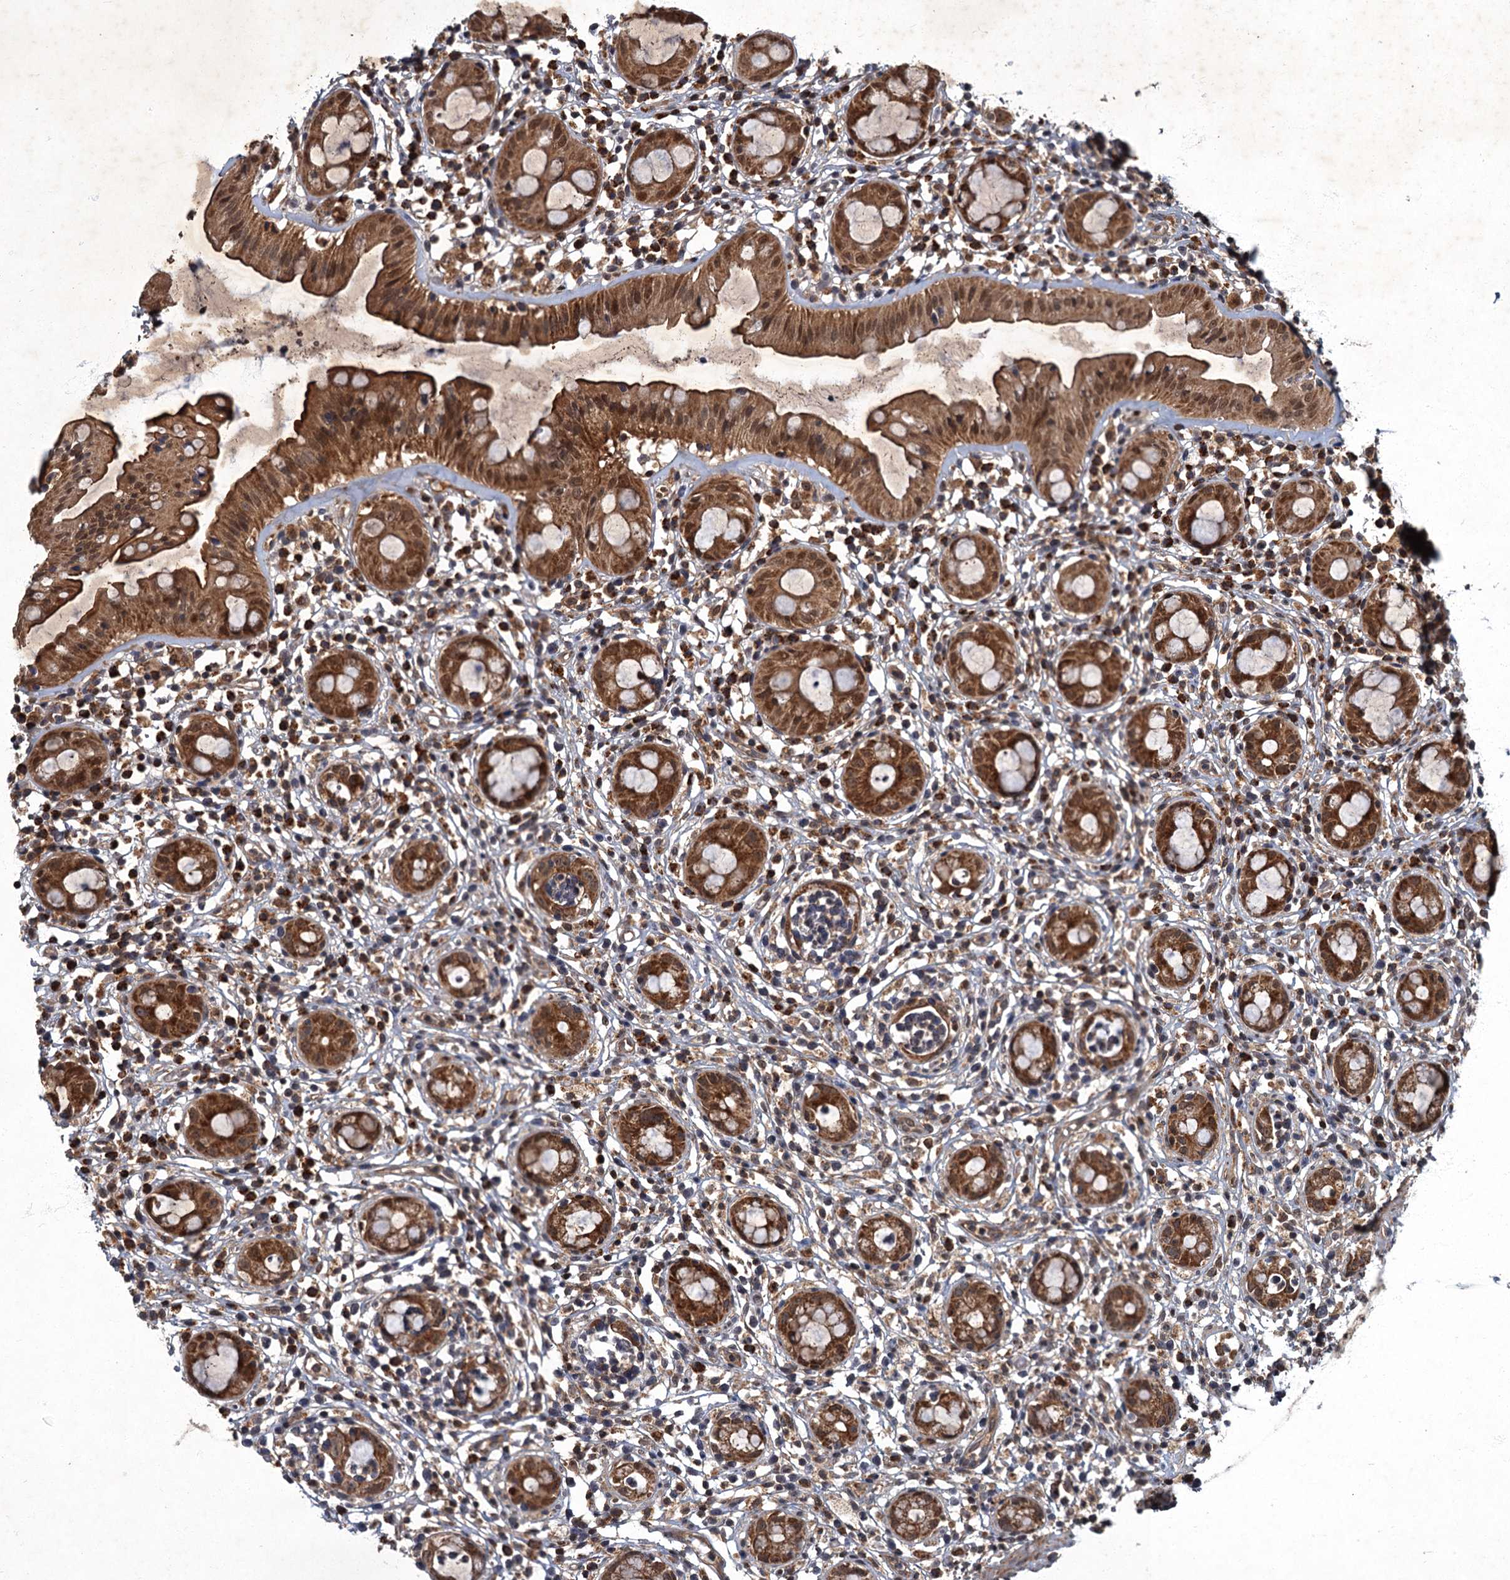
{"staining": {"intensity": "strong", "quantity": ">75%", "location": "cytoplasmic/membranous,nuclear"}, "tissue": "rectum", "cell_type": "Glandular cells", "image_type": "normal", "snomed": [{"axis": "morphology", "description": "Normal tissue, NOS"}, {"axis": "topography", "description": "Rectum"}], "caption": "Immunohistochemistry (DAB (3,3'-diaminobenzidine)) staining of benign rectum demonstrates strong cytoplasmic/membranous,nuclear protein positivity in approximately >75% of glandular cells. Using DAB (3,3'-diaminobenzidine) (brown) and hematoxylin (blue) stains, captured at high magnification using brightfield microscopy.", "gene": "SLC11A2", "patient": {"sex": "female", "age": 57}}